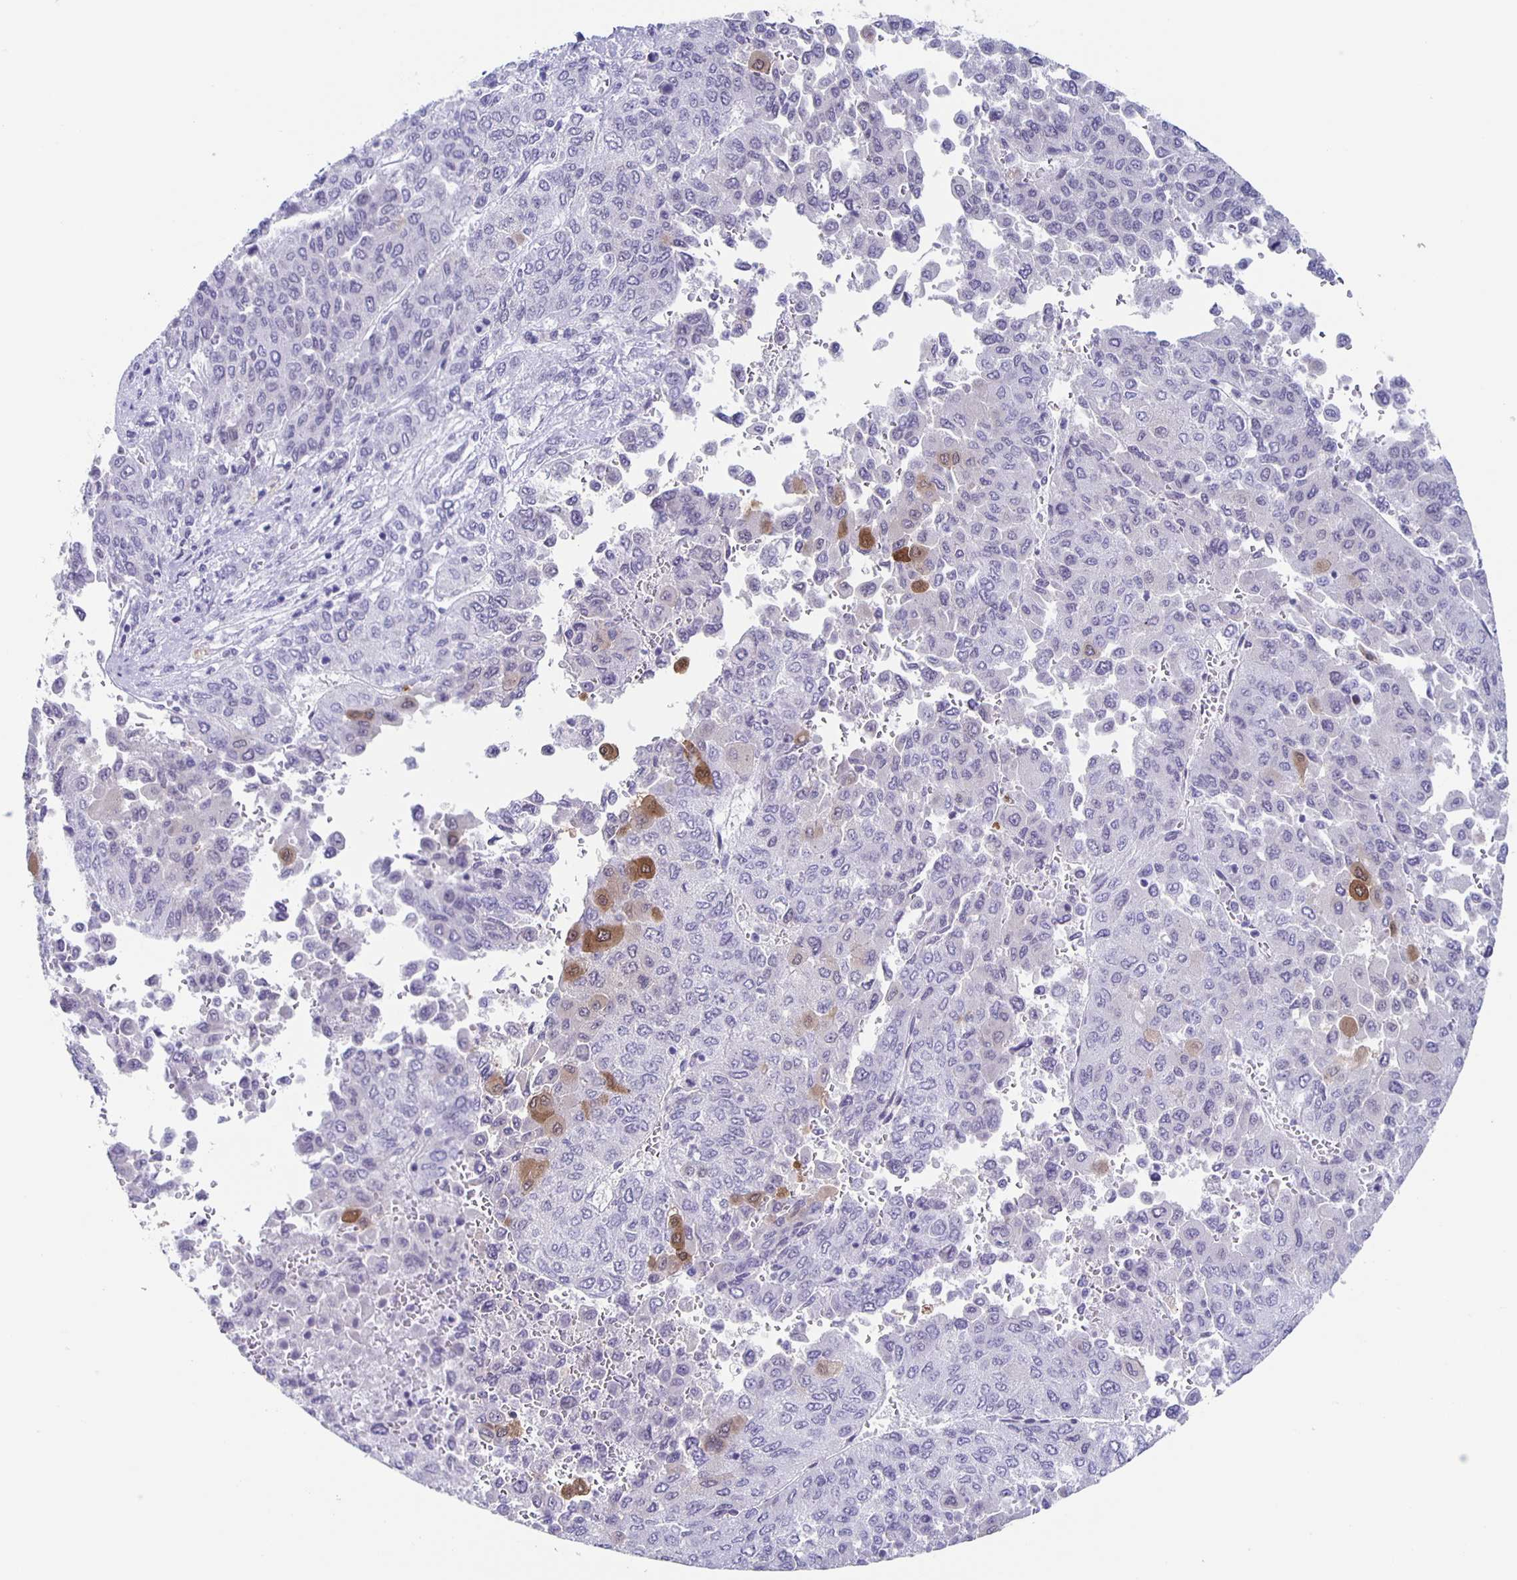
{"staining": {"intensity": "moderate", "quantity": "<25%", "location": "cytoplasmic/membranous,nuclear"}, "tissue": "liver cancer", "cell_type": "Tumor cells", "image_type": "cancer", "snomed": [{"axis": "morphology", "description": "Carcinoma, Hepatocellular, NOS"}, {"axis": "topography", "description": "Liver"}], "caption": "Immunohistochemistry (IHC) of hepatocellular carcinoma (liver) exhibits low levels of moderate cytoplasmic/membranous and nuclear positivity in approximately <25% of tumor cells.", "gene": "TPPP", "patient": {"sex": "female", "age": 41}}